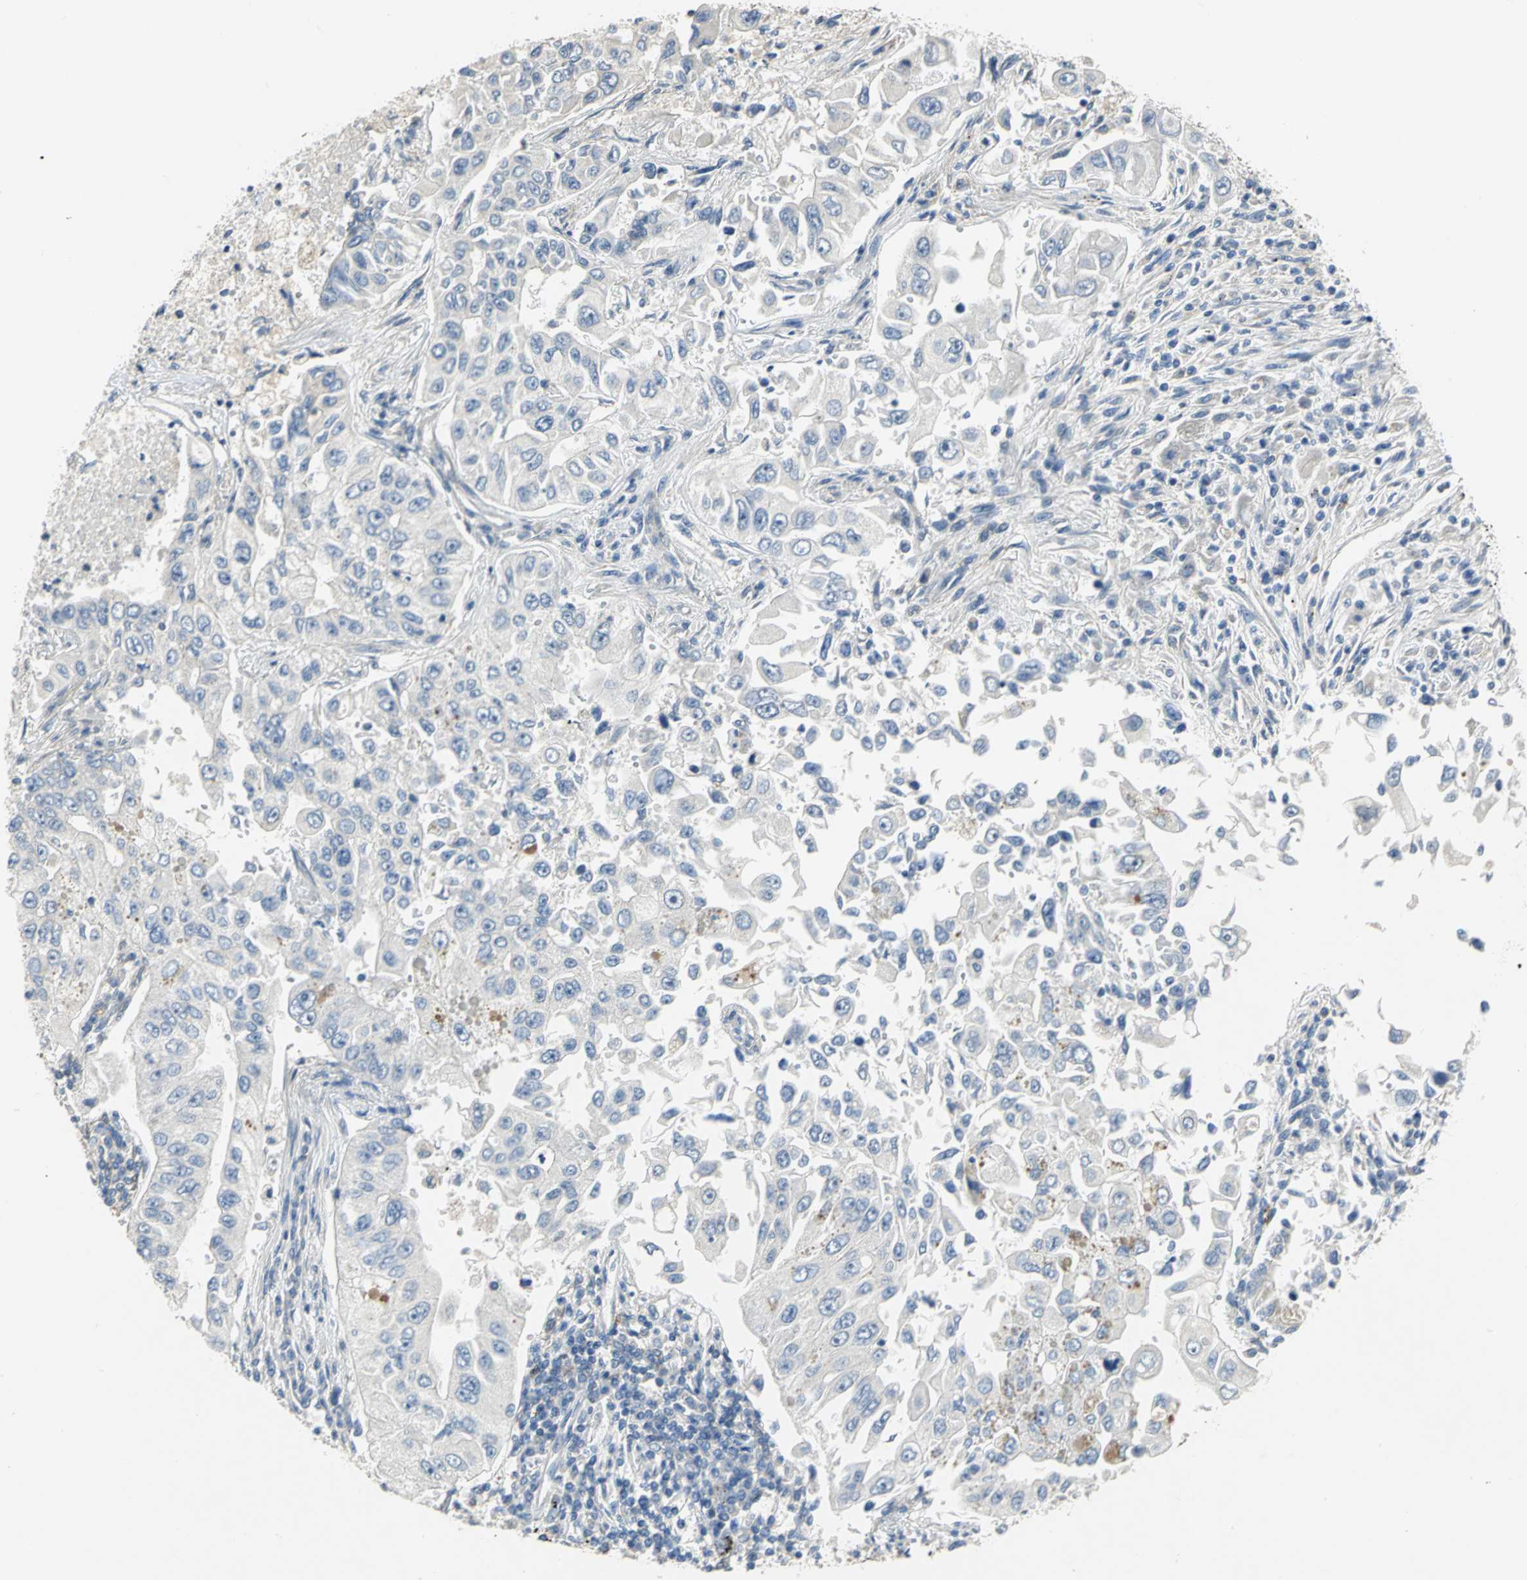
{"staining": {"intensity": "negative", "quantity": "none", "location": "none"}, "tissue": "lung cancer", "cell_type": "Tumor cells", "image_type": "cancer", "snomed": [{"axis": "morphology", "description": "Adenocarcinoma, NOS"}, {"axis": "topography", "description": "Lung"}], "caption": "Immunohistochemistry (IHC) of lung cancer reveals no positivity in tumor cells.", "gene": "IL17RB", "patient": {"sex": "male", "age": 84}}